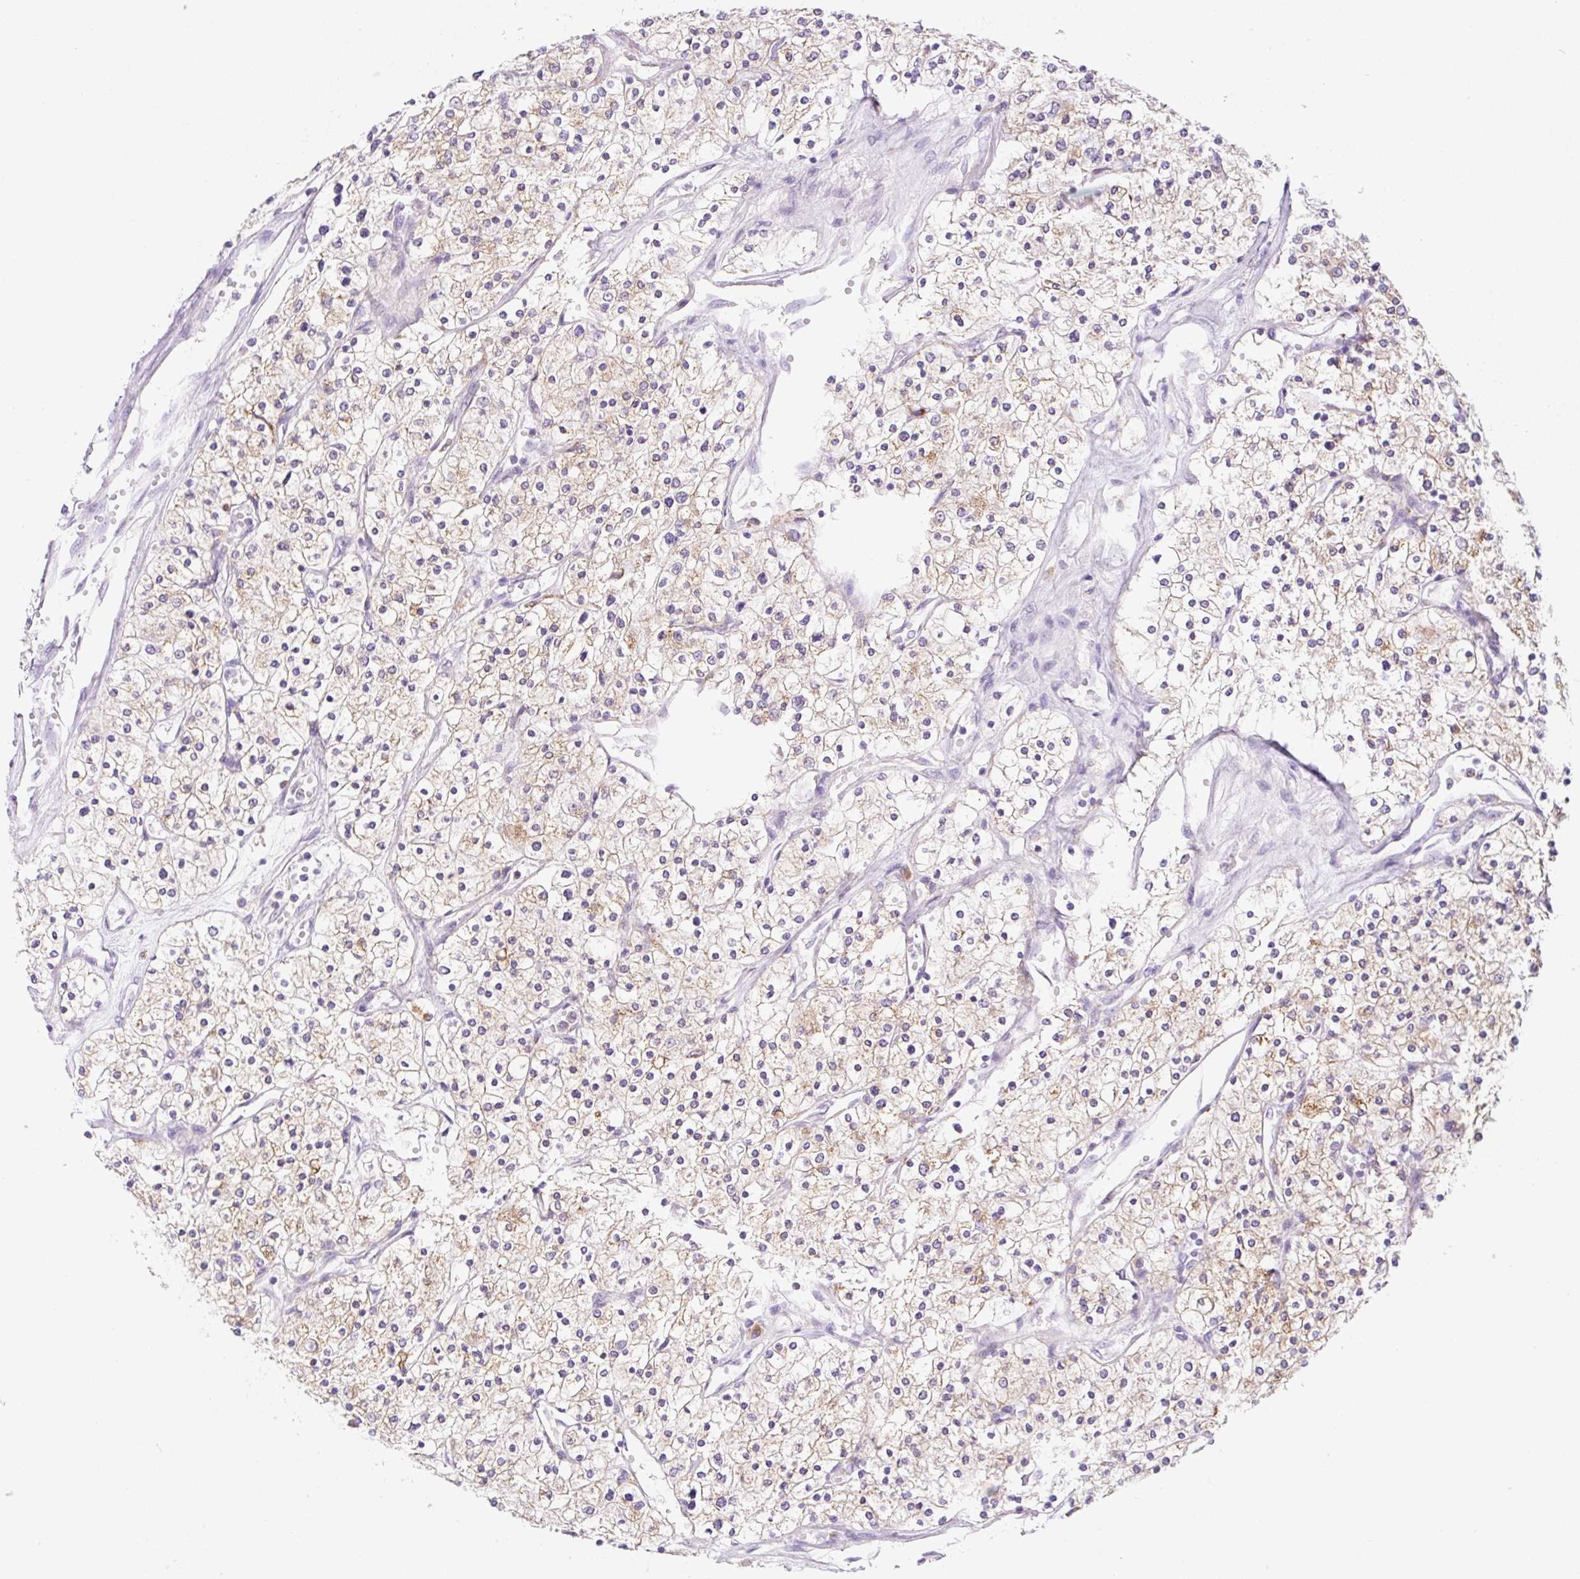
{"staining": {"intensity": "weak", "quantity": "25%-75%", "location": "cytoplasmic/membranous"}, "tissue": "renal cancer", "cell_type": "Tumor cells", "image_type": "cancer", "snomed": [{"axis": "morphology", "description": "Adenocarcinoma, NOS"}, {"axis": "topography", "description": "Kidney"}], "caption": "Immunohistochemical staining of human adenocarcinoma (renal) reveals weak cytoplasmic/membranous protein expression in about 25%-75% of tumor cells.", "gene": "CEBPZOS", "patient": {"sex": "male", "age": 80}}